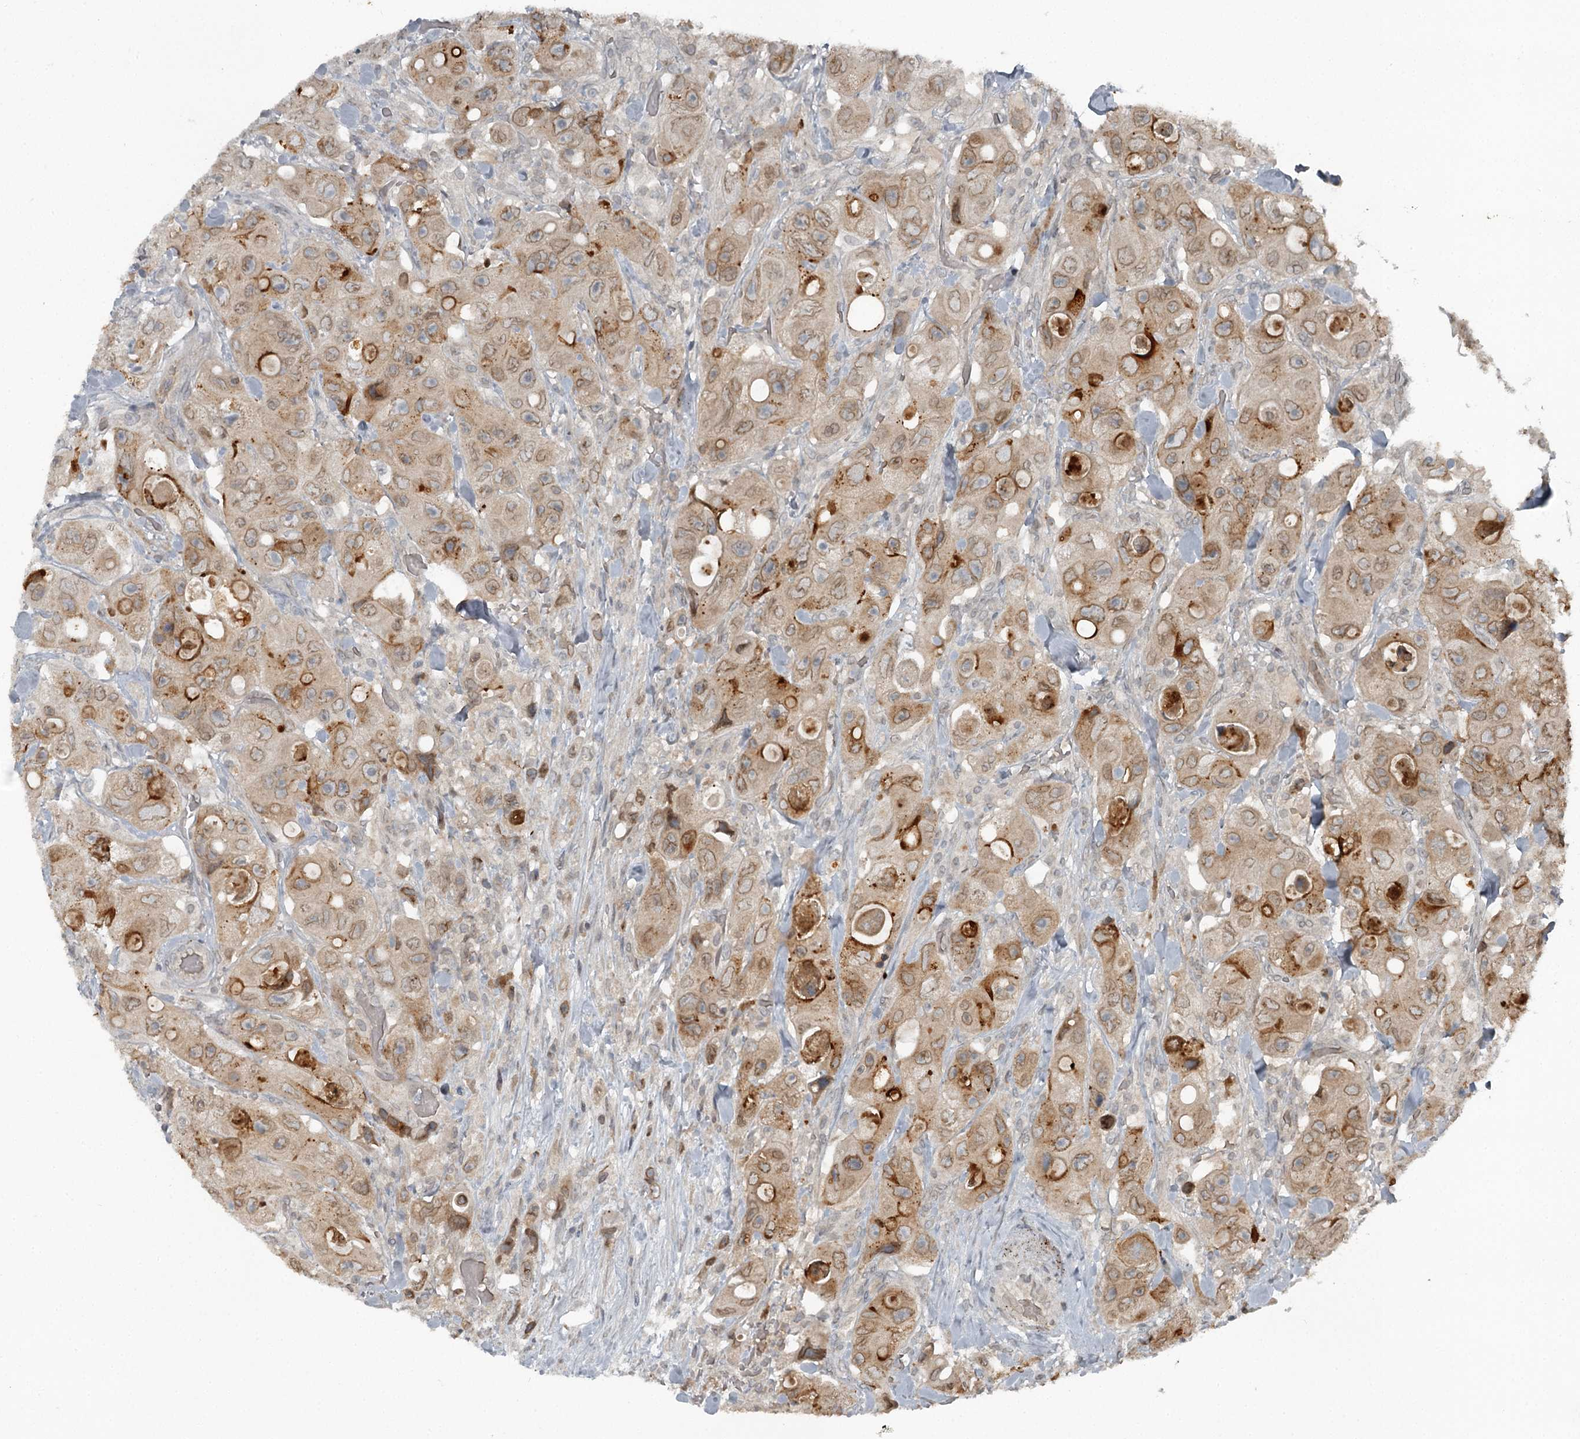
{"staining": {"intensity": "moderate", "quantity": "25%-75%", "location": "cytoplasmic/membranous"}, "tissue": "colorectal cancer", "cell_type": "Tumor cells", "image_type": "cancer", "snomed": [{"axis": "morphology", "description": "Adenocarcinoma, NOS"}, {"axis": "topography", "description": "Colon"}], "caption": "IHC histopathology image of neoplastic tissue: human colorectal cancer (adenocarcinoma) stained using immunohistochemistry demonstrates medium levels of moderate protein expression localized specifically in the cytoplasmic/membranous of tumor cells, appearing as a cytoplasmic/membranous brown color.", "gene": "SLC39A8", "patient": {"sex": "female", "age": 46}}